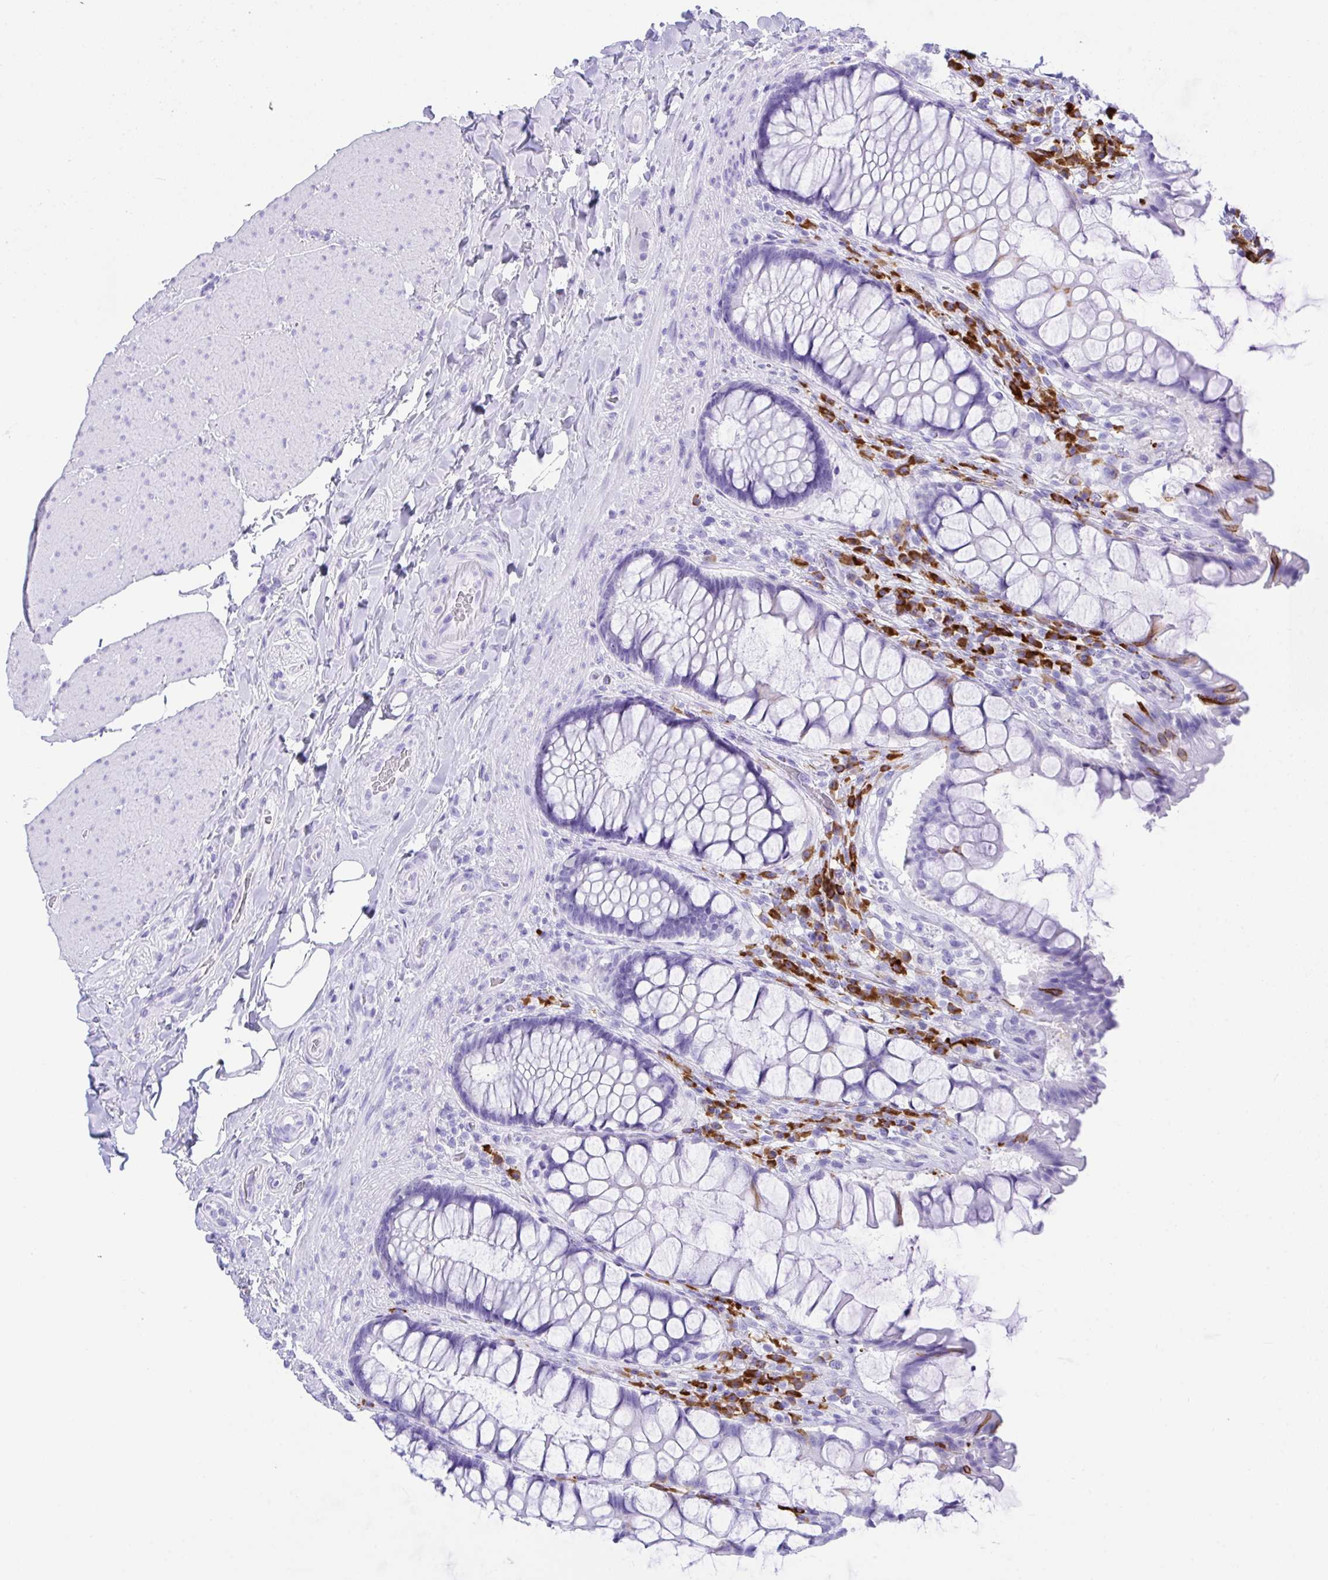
{"staining": {"intensity": "negative", "quantity": "none", "location": "none"}, "tissue": "rectum", "cell_type": "Glandular cells", "image_type": "normal", "snomed": [{"axis": "morphology", "description": "Normal tissue, NOS"}, {"axis": "topography", "description": "Rectum"}], "caption": "Immunohistochemistry of normal human rectum shows no positivity in glandular cells.", "gene": "BEST4", "patient": {"sex": "female", "age": 58}}